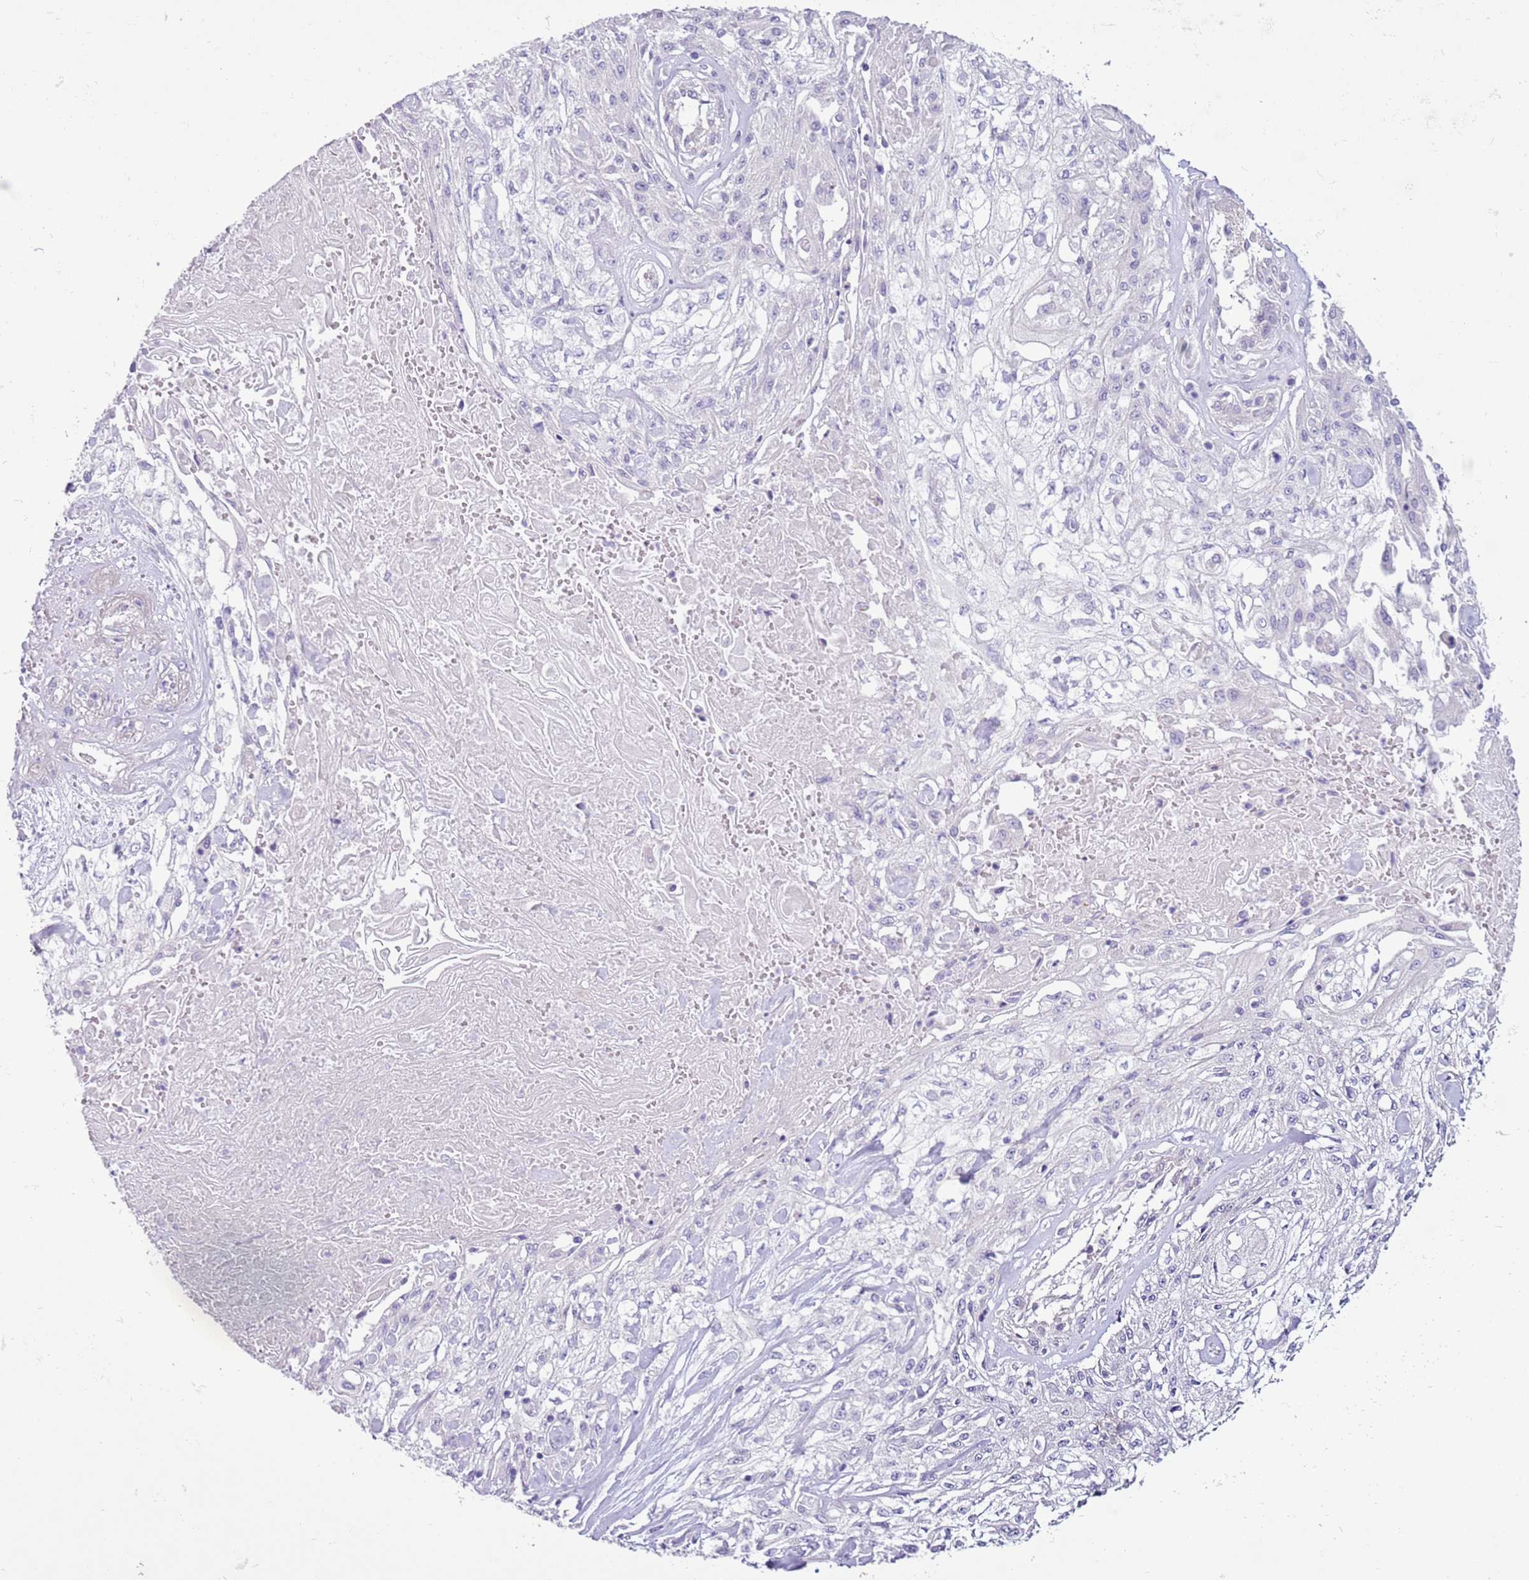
{"staining": {"intensity": "negative", "quantity": "none", "location": "none"}, "tissue": "skin cancer", "cell_type": "Tumor cells", "image_type": "cancer", "snomed": [{"axis": "morphology", "description": "Squamous cell carcinoma, NOS"}, {"axis": "morphology", "description": "Squamous cell carcinoma, metastatic, NOS"}, {"axis": "topography", "description": "Skin"}, {"axis": "topography", "description": "Lymph node"}], "caption": "Immunohistochemical staining of skin cancer shows no significant positivity in tumor cells.", "gene": "ZNF239", "patient": {"sex": "male", "age": 75}}